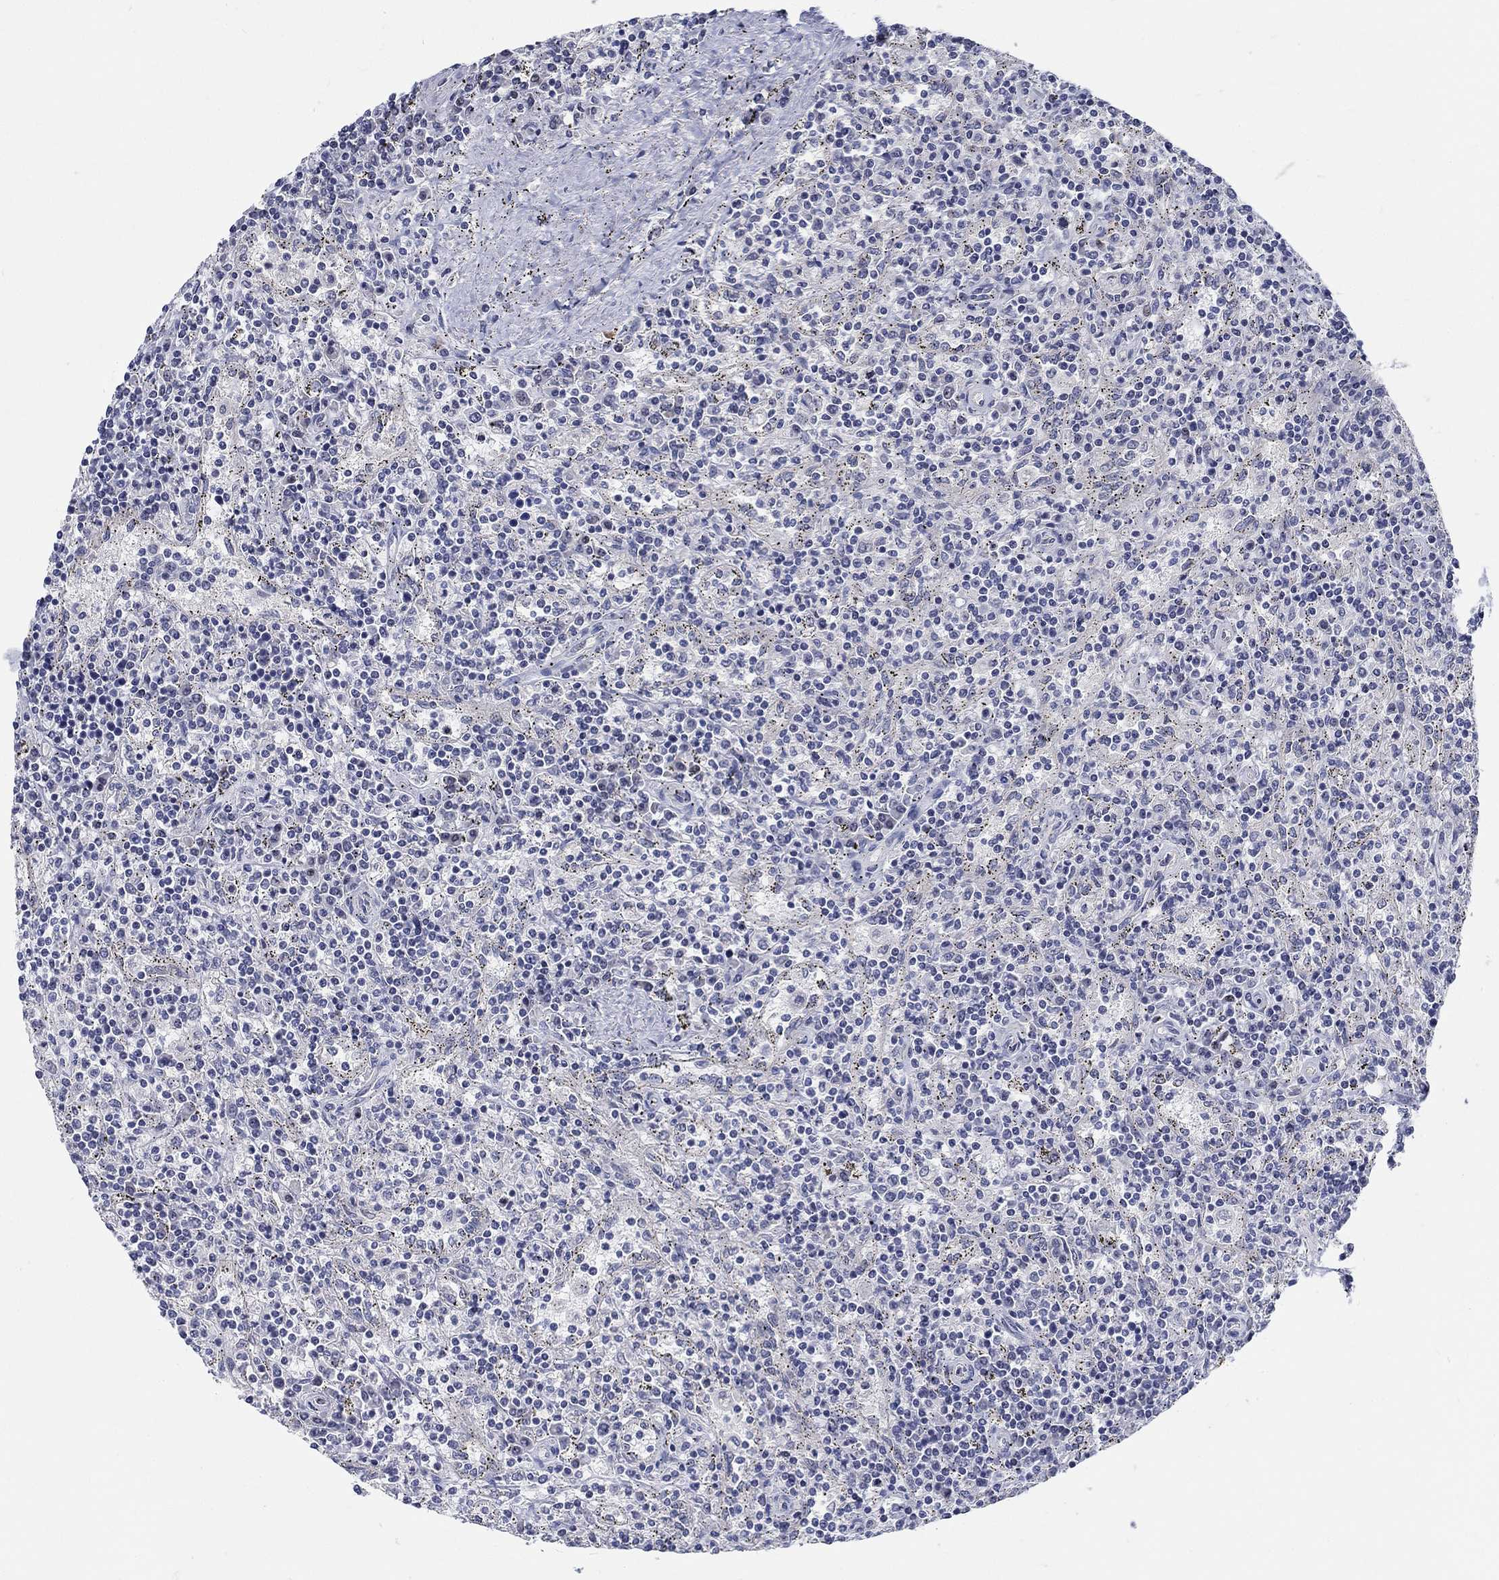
{"staining": {"intensity": "negative", "quantity": "none", "location": "none"}, "tissue": "lymphoma", "cell_type": "Tumor cells", "image_type": "cancer", "snomed": [{"axis": "morphology", "description": "Malignant lymphoma, non-Hodgkin's type, Low grade"}, {"axis": "topography", "description": "Spleen"}], "caption": "Immunohistochemistry image of neoplastic tissue: human lymphoma stained with DAB demonstrates no significant protein staining in tumor cells.", "gene": "SMIM18", "patient": {"sex": "male", "age": 62}}